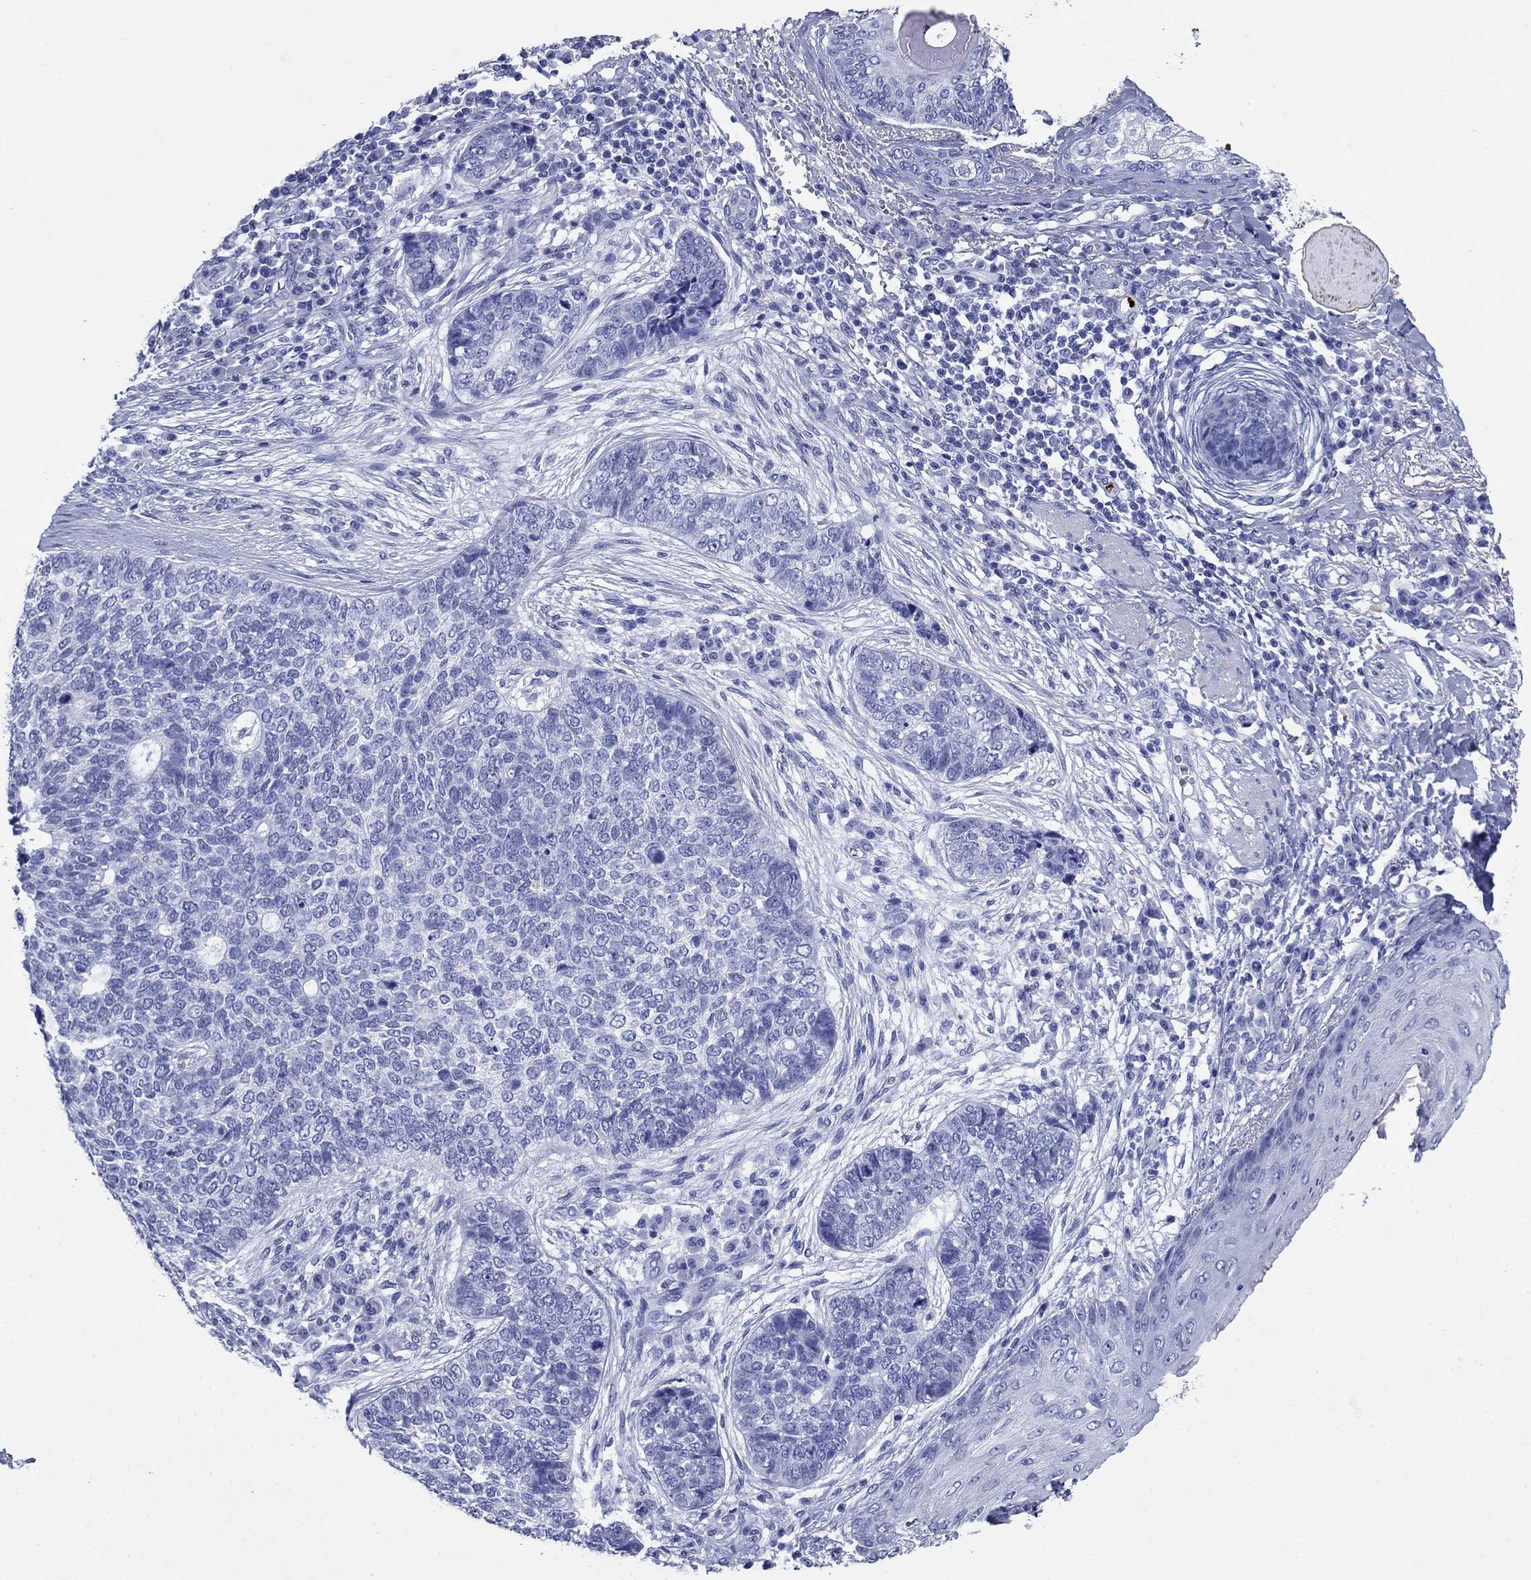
{"staining": {"intensity": "negative", "quantity": "none", "location": "none"}, "tissue": "skin cancer", "cell_type": "Tumor cells", "image_type": "cancer", "snomed": [{"axis": "morphology", "description": "Basal cell carcinoma"}, {"axis": "topography", "description": "Skin"}], "caption": "Micrograph shows no significant protein expression in tumor cells of skin basal cell carcinoma.", "gene": "AZU1", "patient": {"sex": "female", "age": 69}}